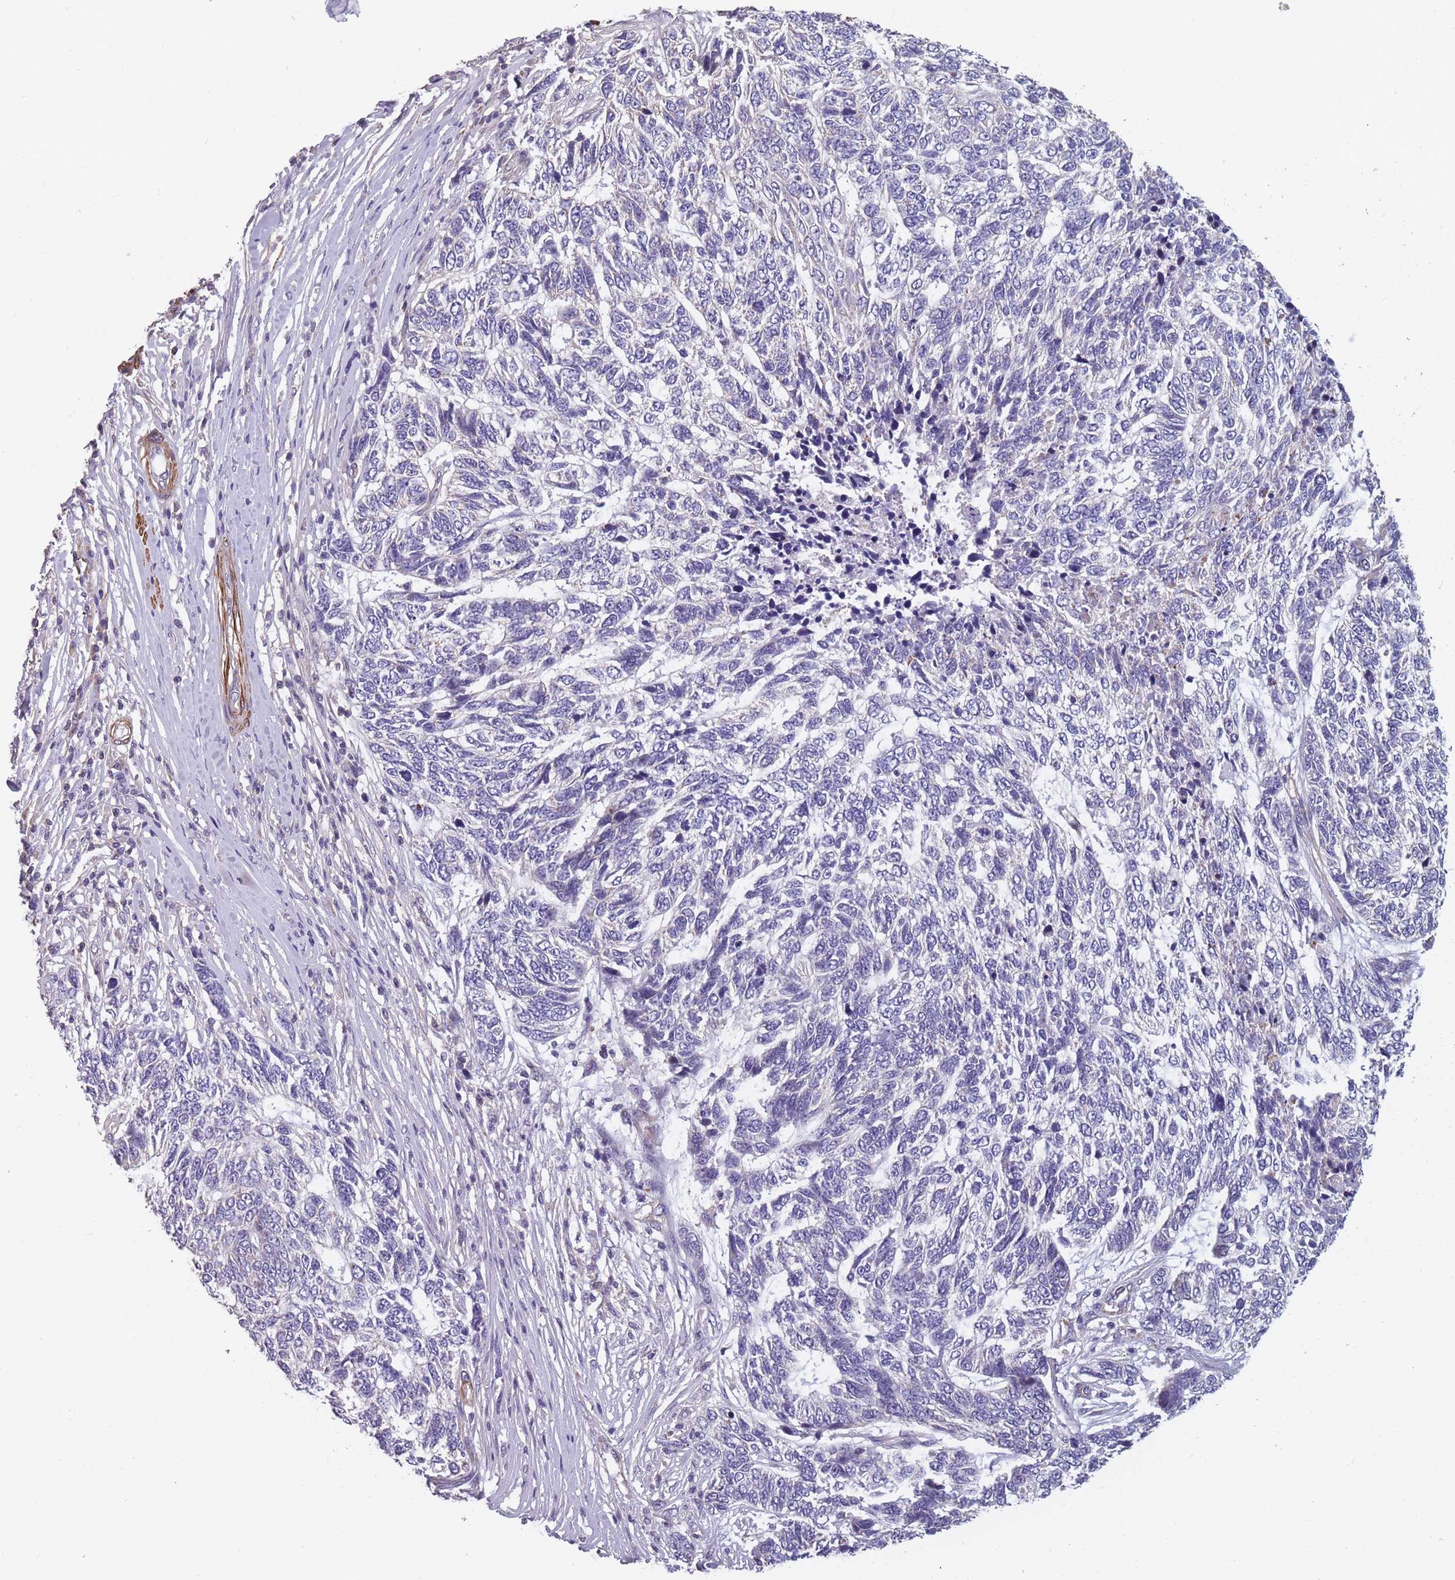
{"staining": {"intensity": "negative", "quantity": "none", "location": "none"}, "tissue": "skin cancer", "cell_type": "Tumor cells", "image_type": "cancer", "snomed": [{"axis": "morphology", "description": "Basal cell carcinoma"}, {"axis": "topography", "description": "Skin"}], "caption": "Basal cell carcinoma (skin) was stained to show a protein in brown. There is no significant positivity in tumor cells.", "gene": "TOMM40L", "patient": {"sex": "female", "age": 65}}